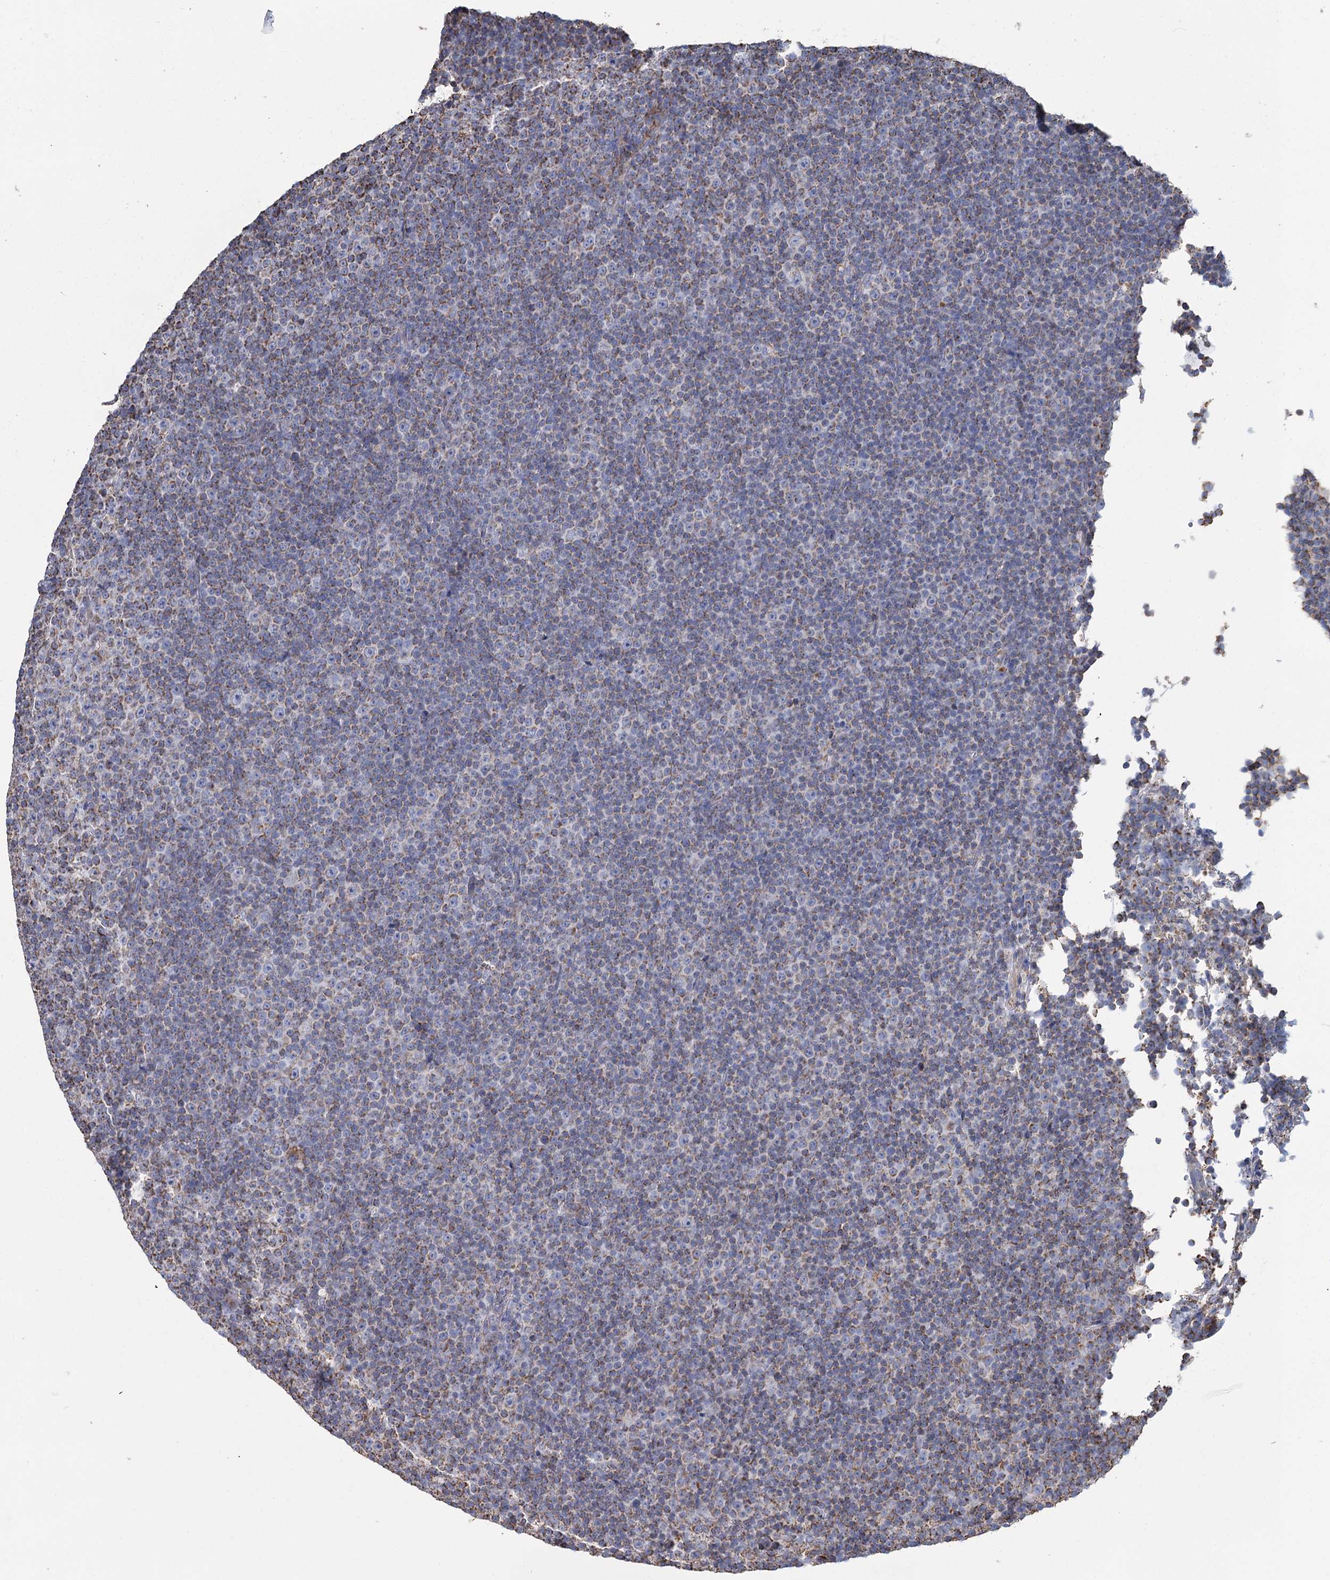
{"staining": {"intensity": "negative", "quantity": "none", "location": "none"}, "tissue": "lymphoma", "cell_type": "Tumor cells", "image_type": "cancer", "snomed": [{"axis": "morphology", "description": "Malignant lymphoma, non-Hodgkin's type, Low grade"}, {"axis": "topography", "description": "Lymph node"}], "caption": "DAB immunohistochemical staining of lymphoma displays no significant expression in tumor cells. The staining was performed using DAB to visualize the protein expression in brown, while the nuclei were stained in blue with hematoxylin (Magnification: 20x).", "gene": "MRPL44", "patient": {"sex": "female", "age": 67}}